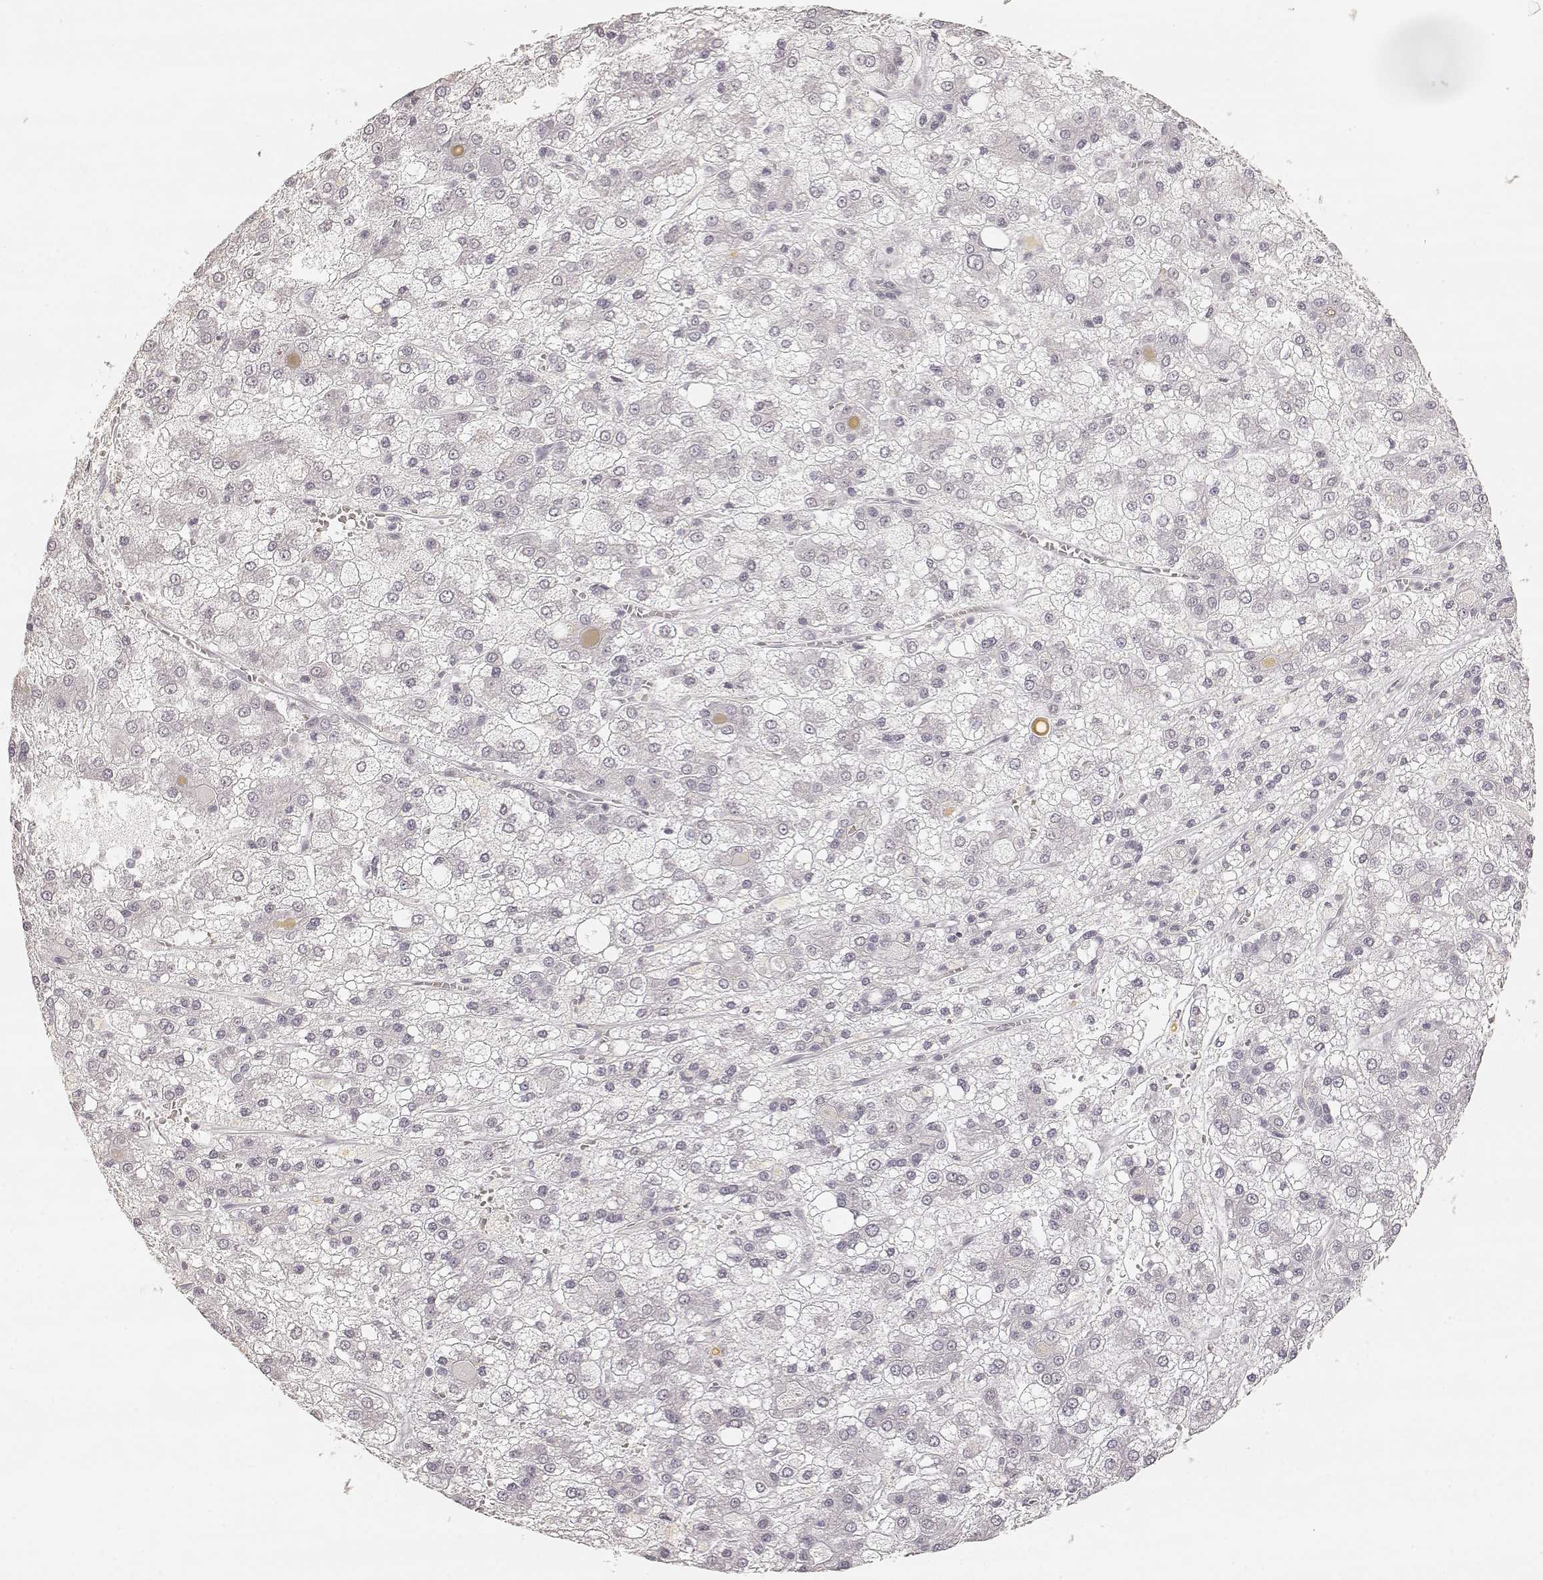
{"staining": {"intensity": "negative", "quantity": "none", "location": "none"}, "tissue": "liver cancer", "cell_type": "Tumor cells", "image_type": "cancer", "snomed": [{"axis": "morphology", "description": "Carcinoma, Hepatocellular, NOS"}, {"axis": "topography", "description": "Liver"}], "caption": "Hepatocellular carcinoma (liver) was stained to show a protein in brown. There is no significant expression in tumor cells.", "gene": "LAMC2", "patient": {"sex": "male", "age": 73}}